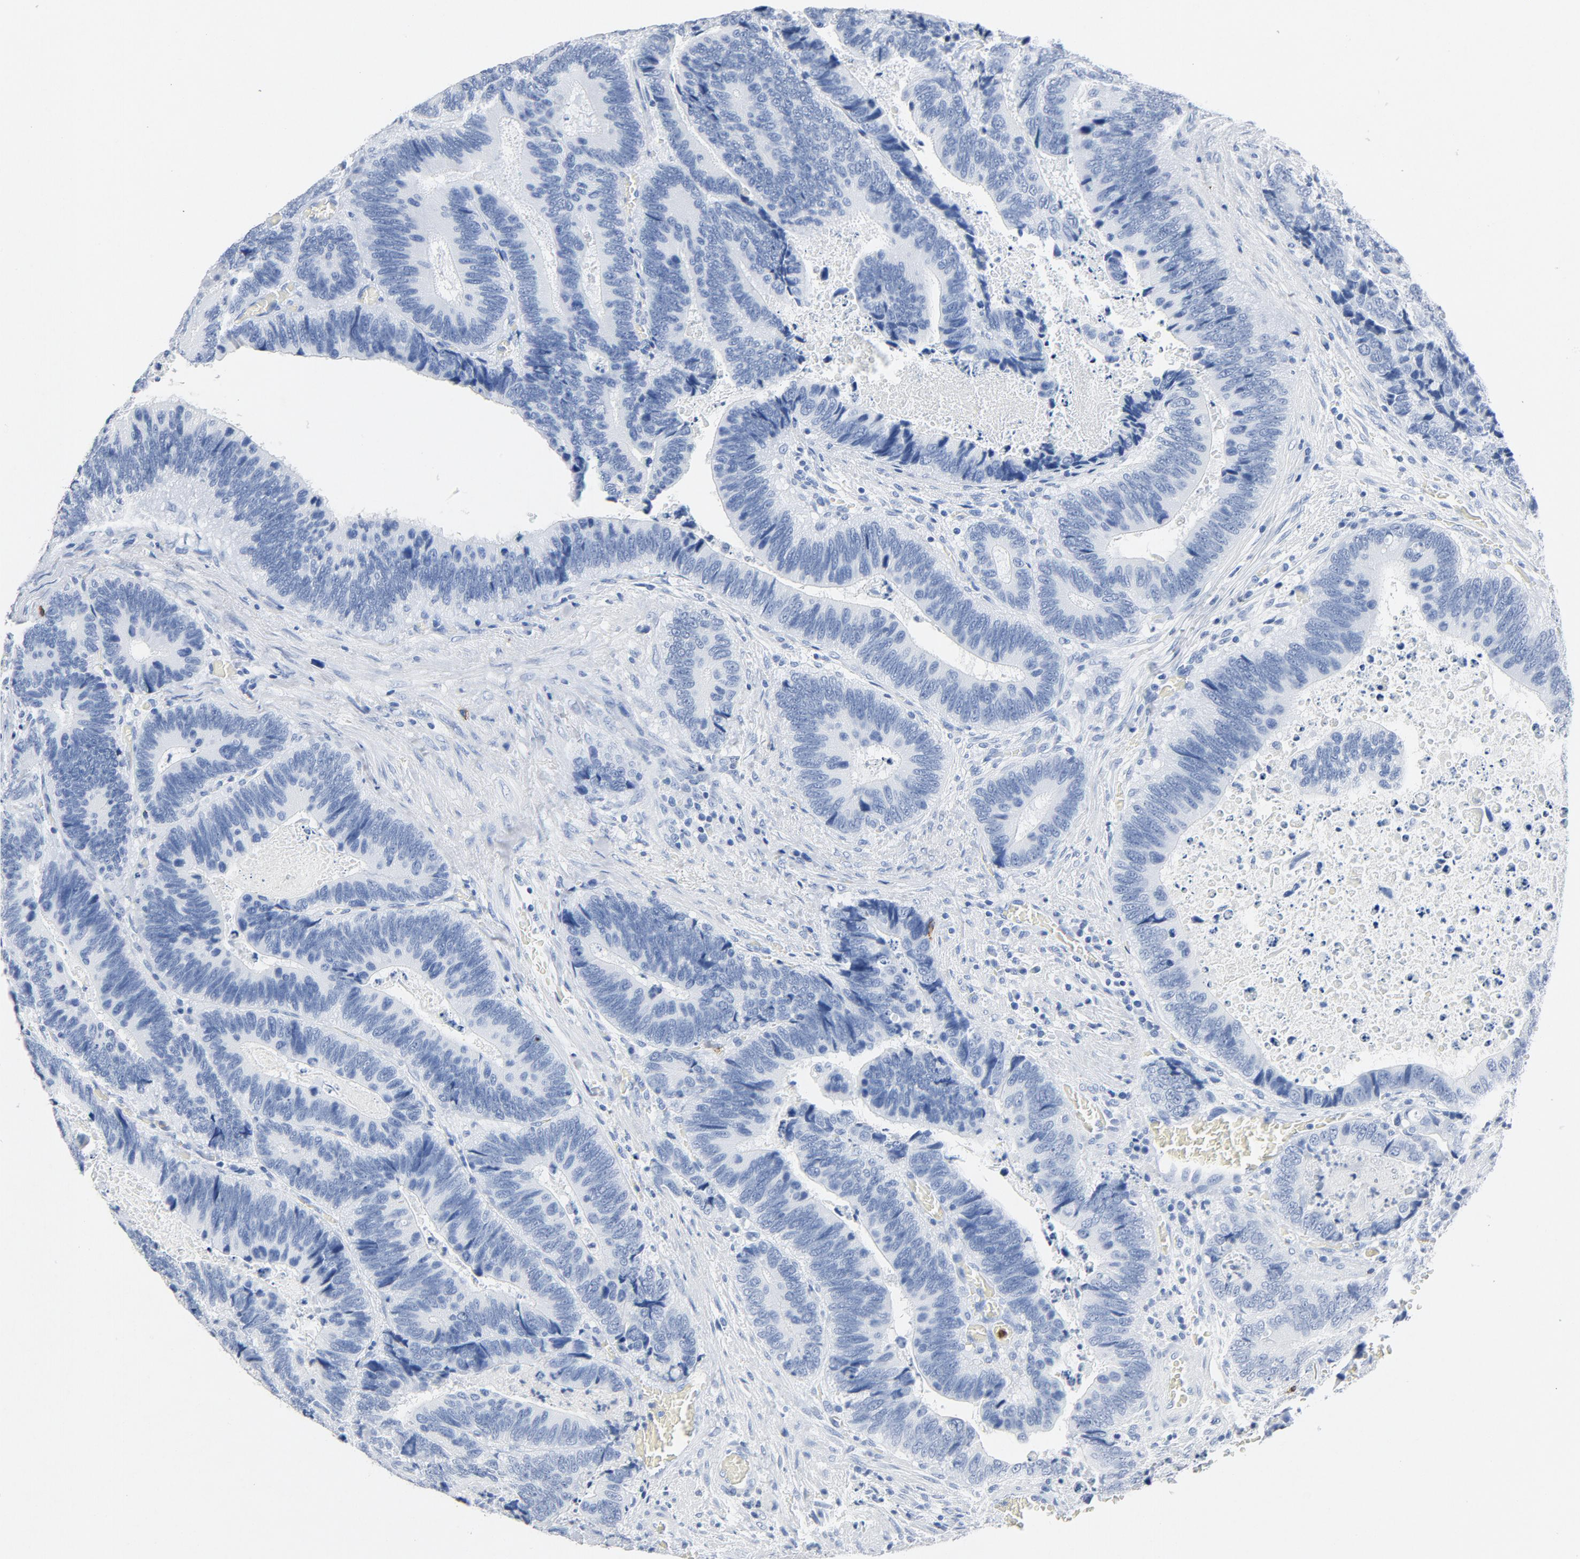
{"staining": {"intensity": "negative", "quantity": "none", "location": "none"}, "tissue": "colorectal cancer", "cell_type": "Tumor cells", "image_type": "cancer", "snomed": [{"axis": "morphology", "description": "Adenocarcinoma, NOS"}, {"axis": "topography", "description": "Colon"}], "caption": "Tumor cells are negative for protein expression in human adenocarcinoma (colorectal).", "gene": "PTPRB", "patient": {"sex": "male", "age": 72}}